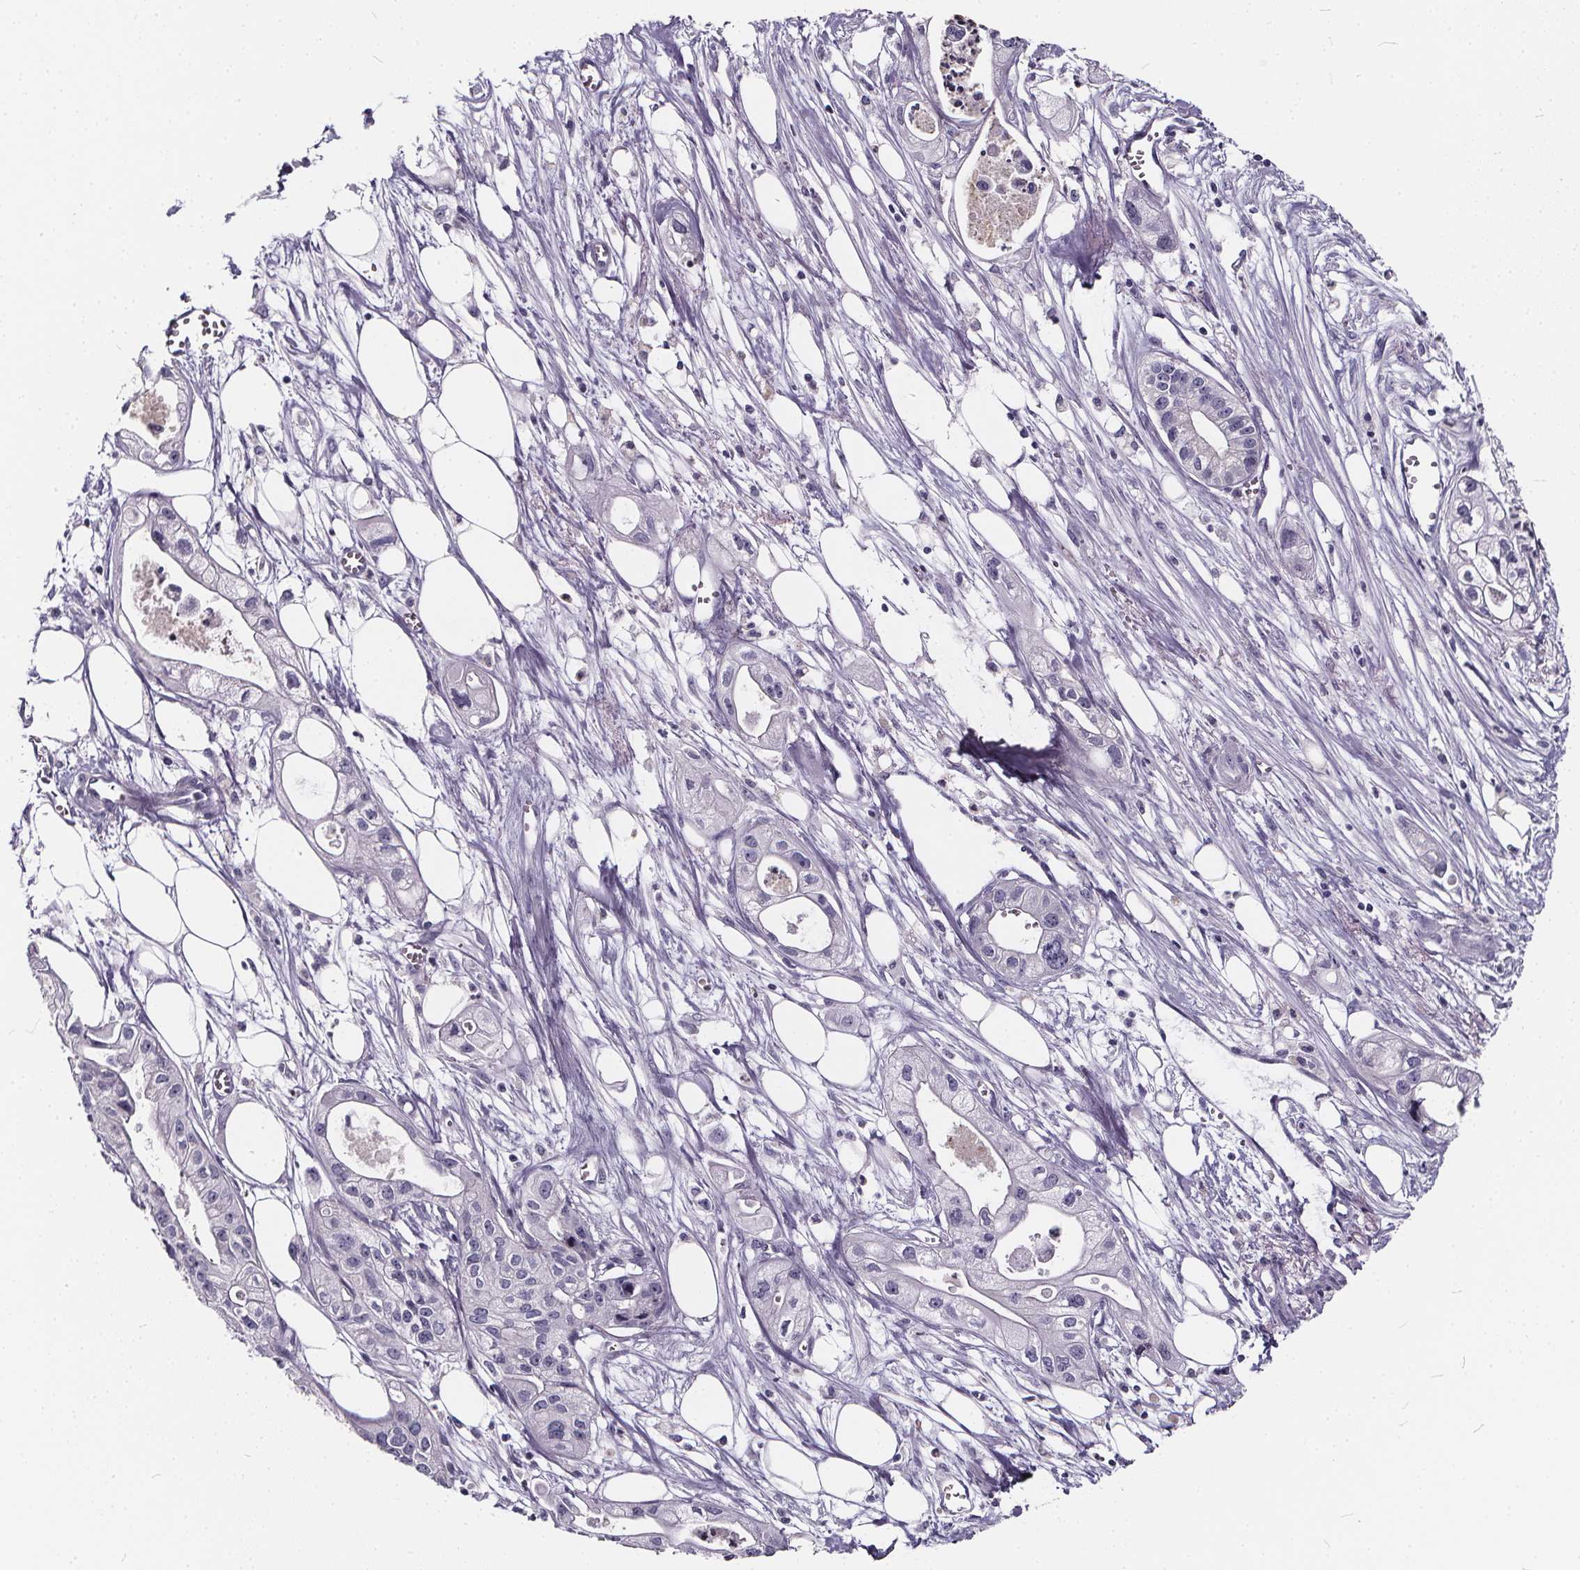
{"staining": {"intensity": "negative", "quantity": "none", "location": "none"}, "tissue": "pancreatic cancer", "cell_type": "Tumor cells", "image_type": "cancer", "snomed": [{"axis": "morphology", "description": "Adenocarcinoma, NOS"}, {"axis": "topography", "description": "Pancreas"}], "caption": "The immunohistochemistry histopathology image has no significant staining in tumor cells of pancreatic adenocarcinoma tissue. (DAB immunohistochemistry (IHC), high magnification).", "gene": "SPEF2", "patient": {"sex": "male", "age": 70}}